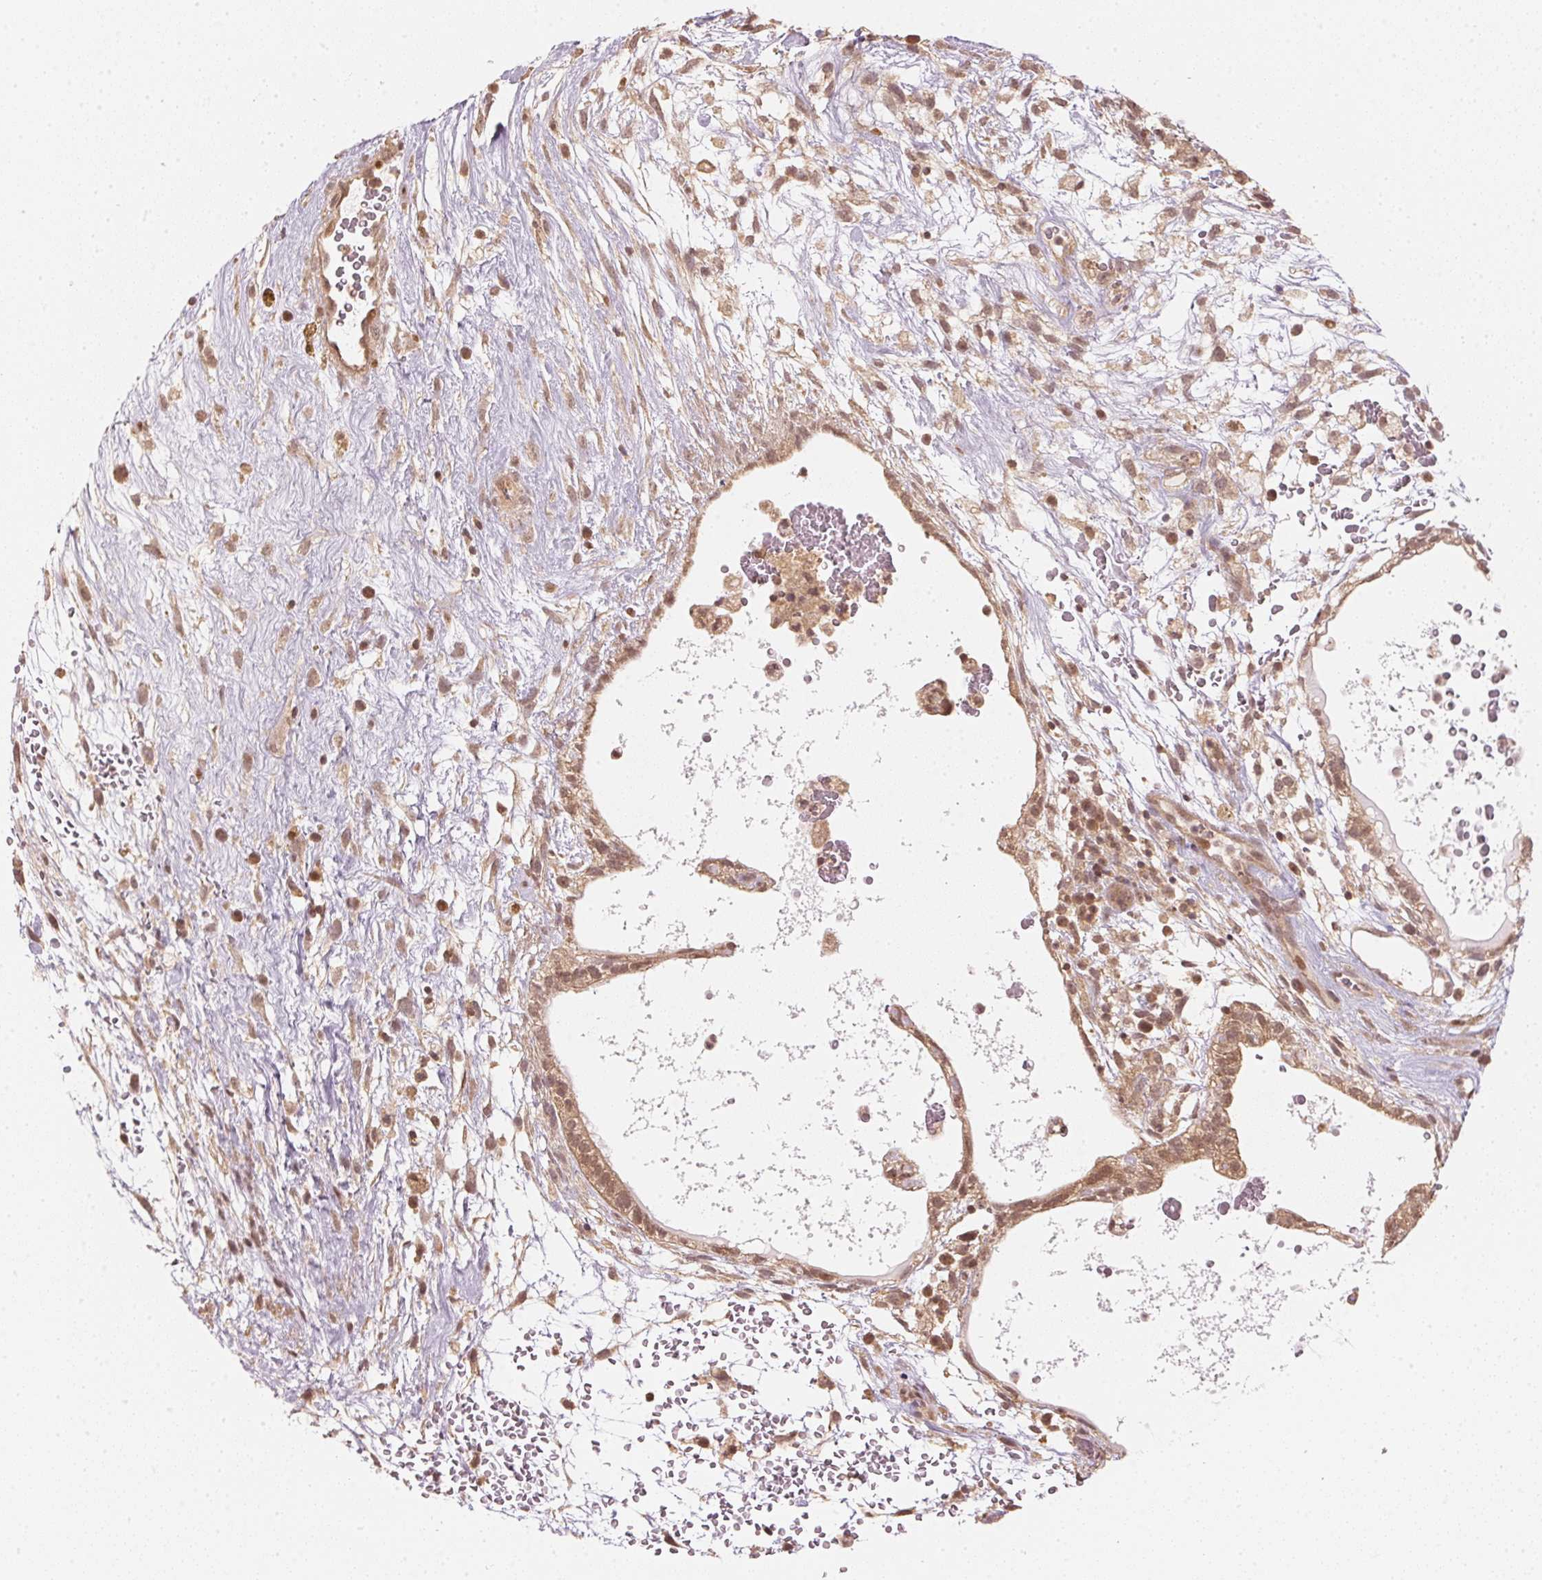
{"staining": {"intensity": "moderate", "quantity": ">75%", "location": "cytoplasmic/membranous,nuclear"}, "tissue": "testis cancer", "cell_type": "Tumor cells", "image_type": "cancer", "snomed": [{"axis": "morphology", "description": "Normal tissue, NOS"}, {"axis": "morphology", "description": "Carcinoma, Embryonal, NOS"}, {"axis": "topography", "description": "Testis"}], "caption": "Testis cancer tissue demonstrates moderate cytoplasmic/membranous and nuclear positivity in about >75% of tumor cells", "gene": "UBE2L3", "patient": {"sex": "male", "age": 32}}